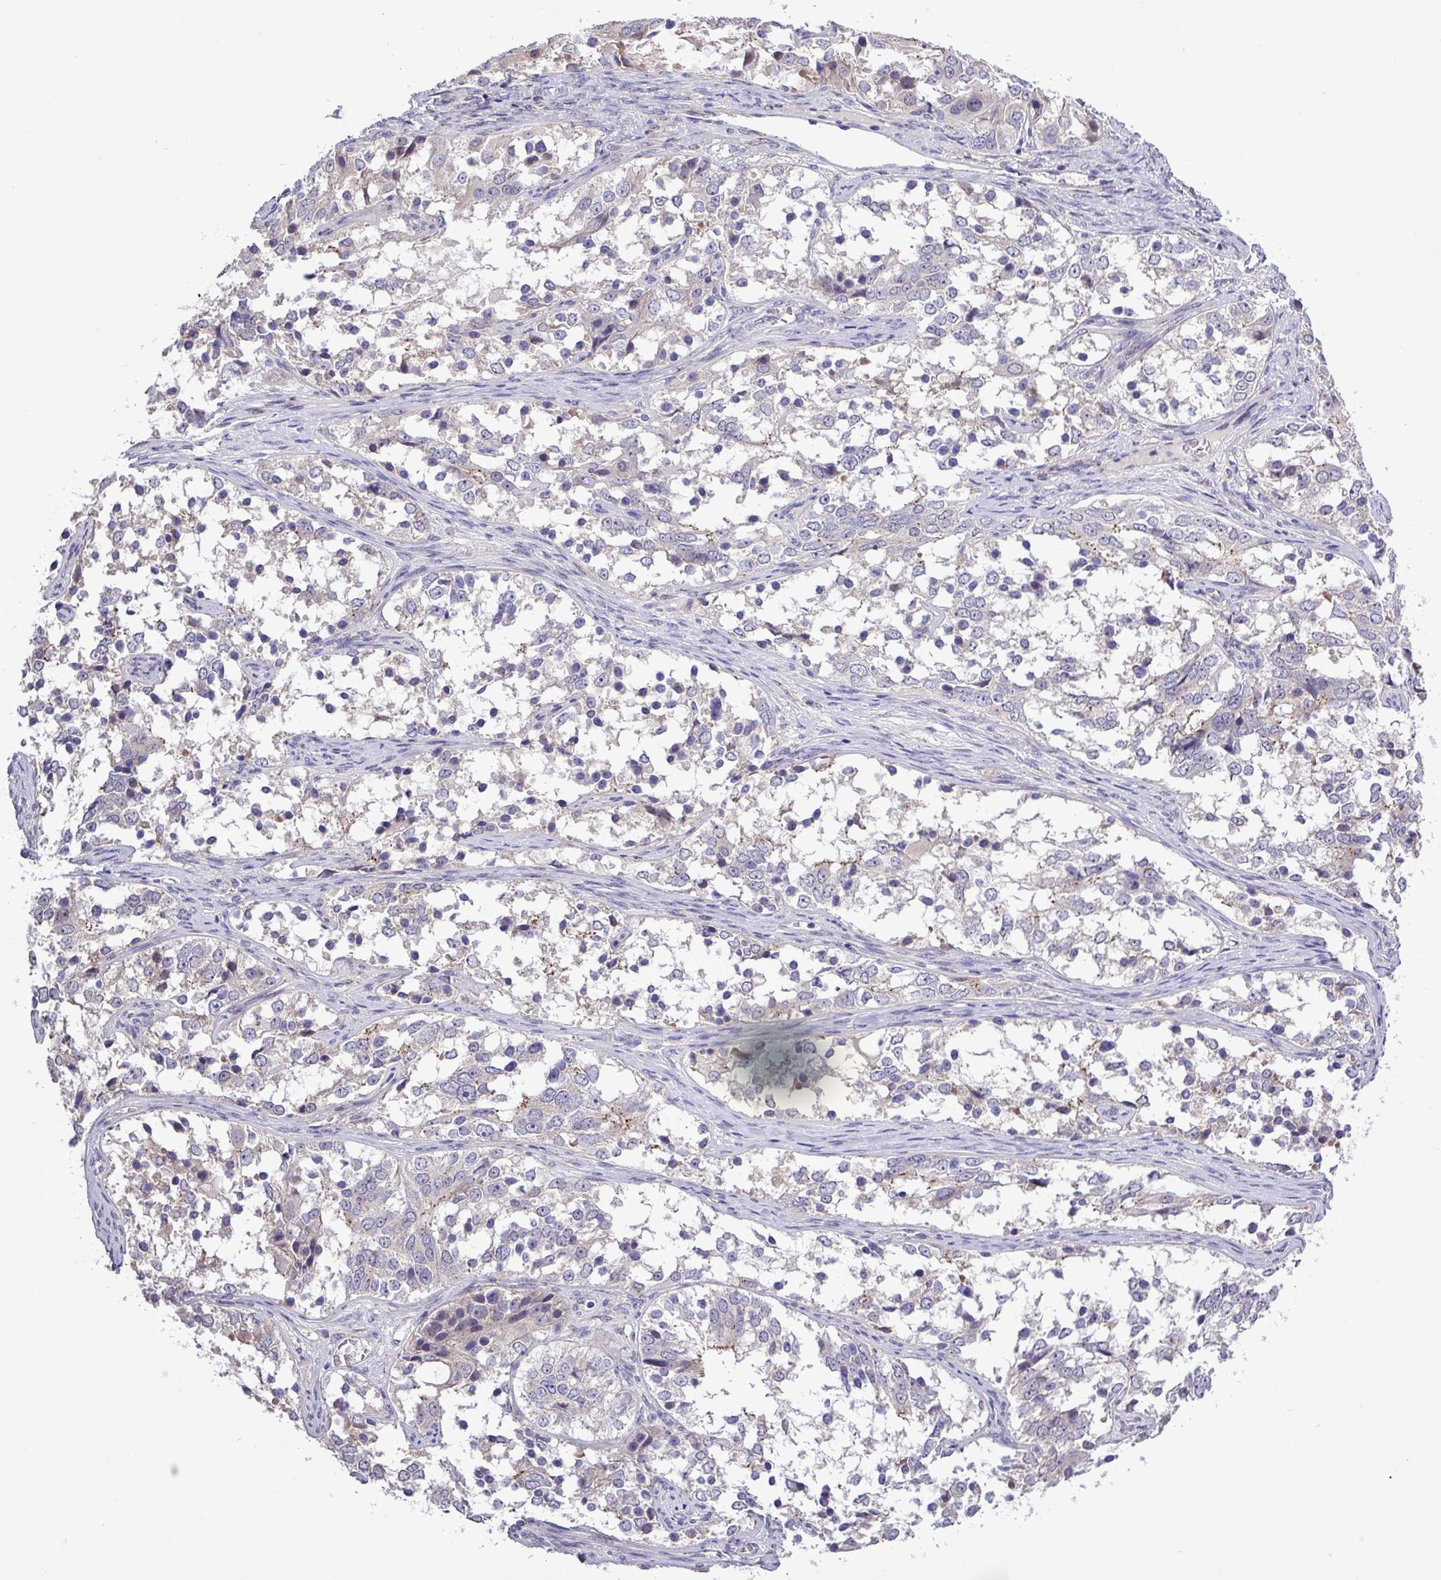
{"staining": {"intensity": "weak", "quantity": "<25%", "location": "cytoplasmic/membranous"}, "tissue": "ovarian cancer", "cell_type": "Tumor cells", "image_type": "cancer", "snomed": [{"axis": "morphology", "description": "Carcinoma, endometroid"}, {"axis": "topography", "description": "Ovary"}], "caption": "Human ovarian cancer stained for a protein using immunohistochemistry shows no expression in tumor cells.", "gene": "SPINK8", "patient": {"sex": "female", "age": 51}}